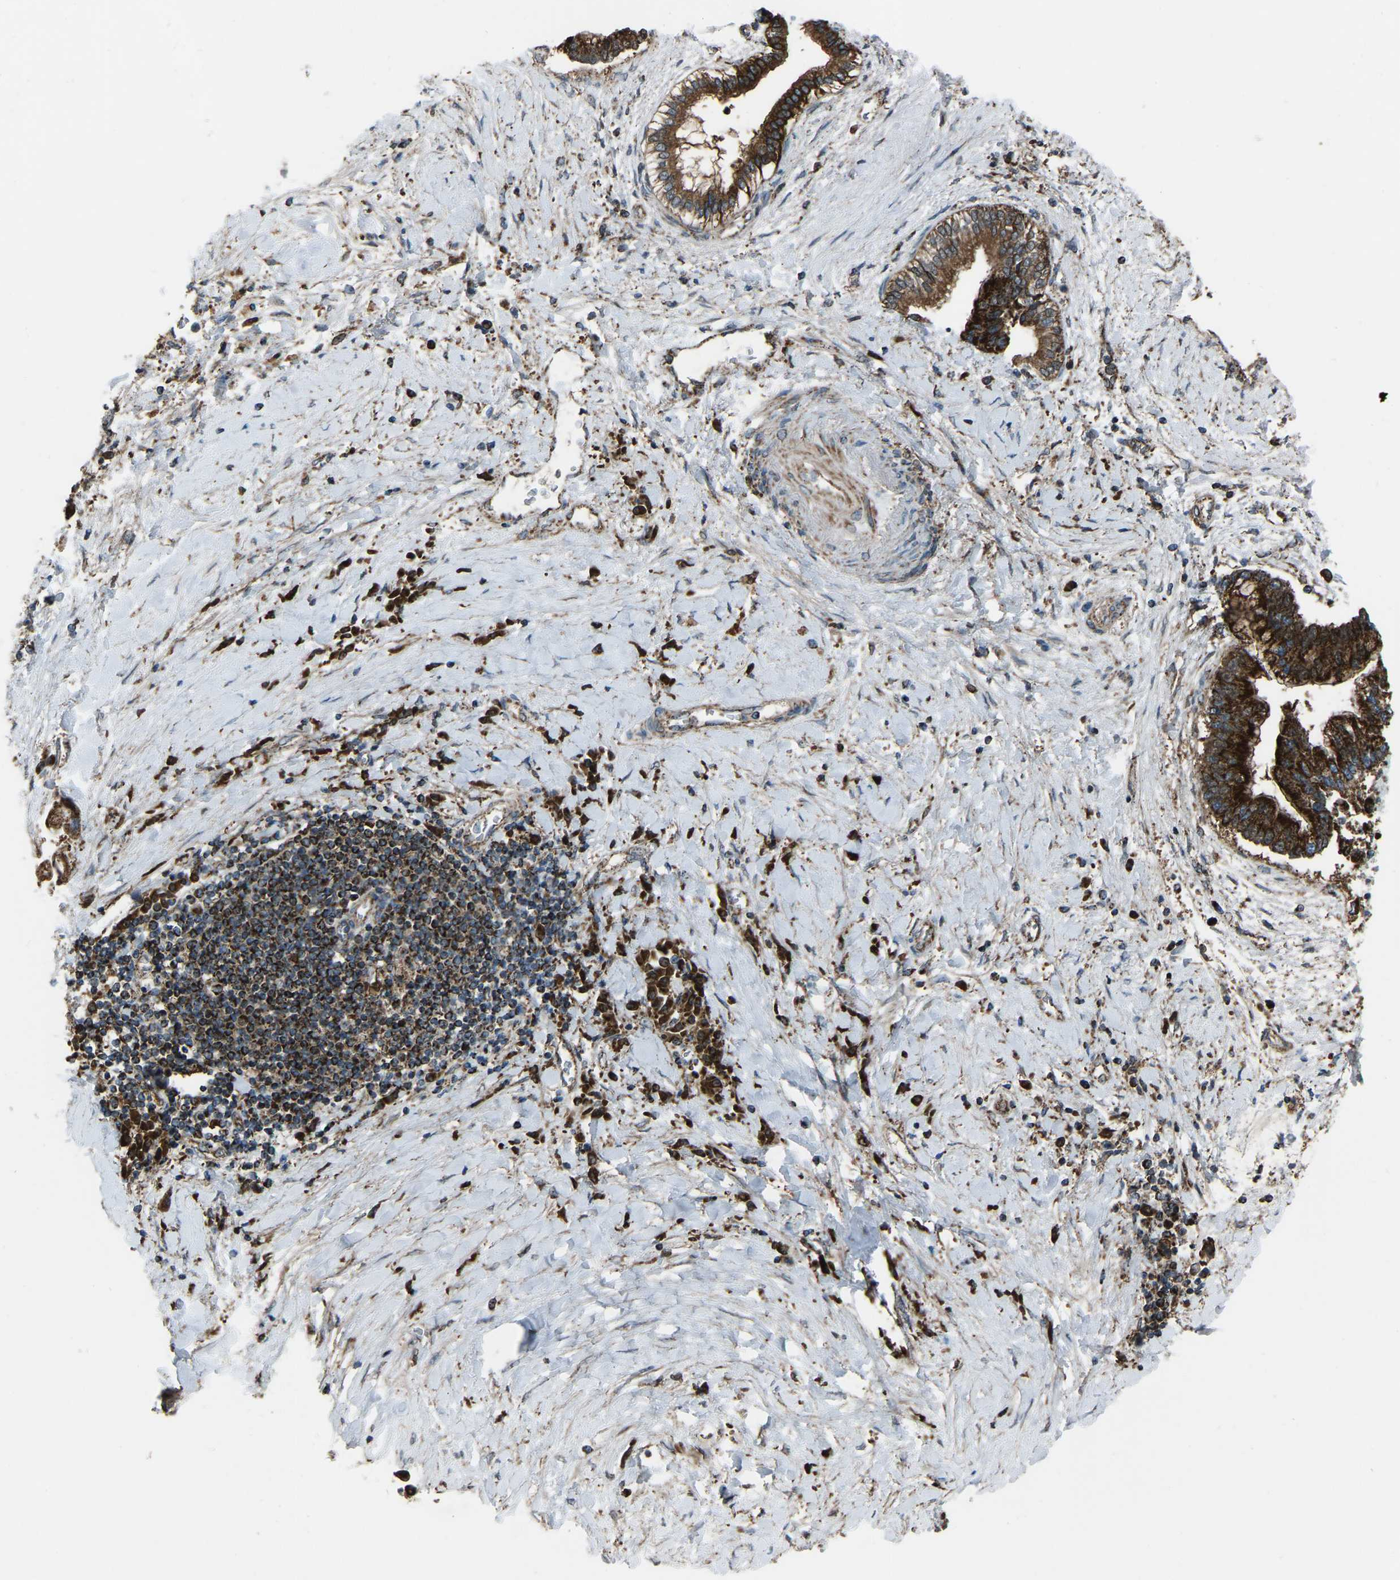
{"staining": {"intensity": "strong", "quantity": ">75%", "location": "cytoplasmic/membranous"}, "tissue": "liver cancer", "cell_type": "Tumor cells", "image_type": "cancer", "snomed": [{"axis": "morphology", "description": "Cholangiocarcinoma"}, {"axis": "topography", "description": "Liver"}], "caption": "Human liver cancer stained with a brown dye exhibits strong cytoplasmic/membranous positive positivity in approximately >75% of tumor cells.", "gene": "AKR1A1", "patient": {"sex": "male", "age": 50}}